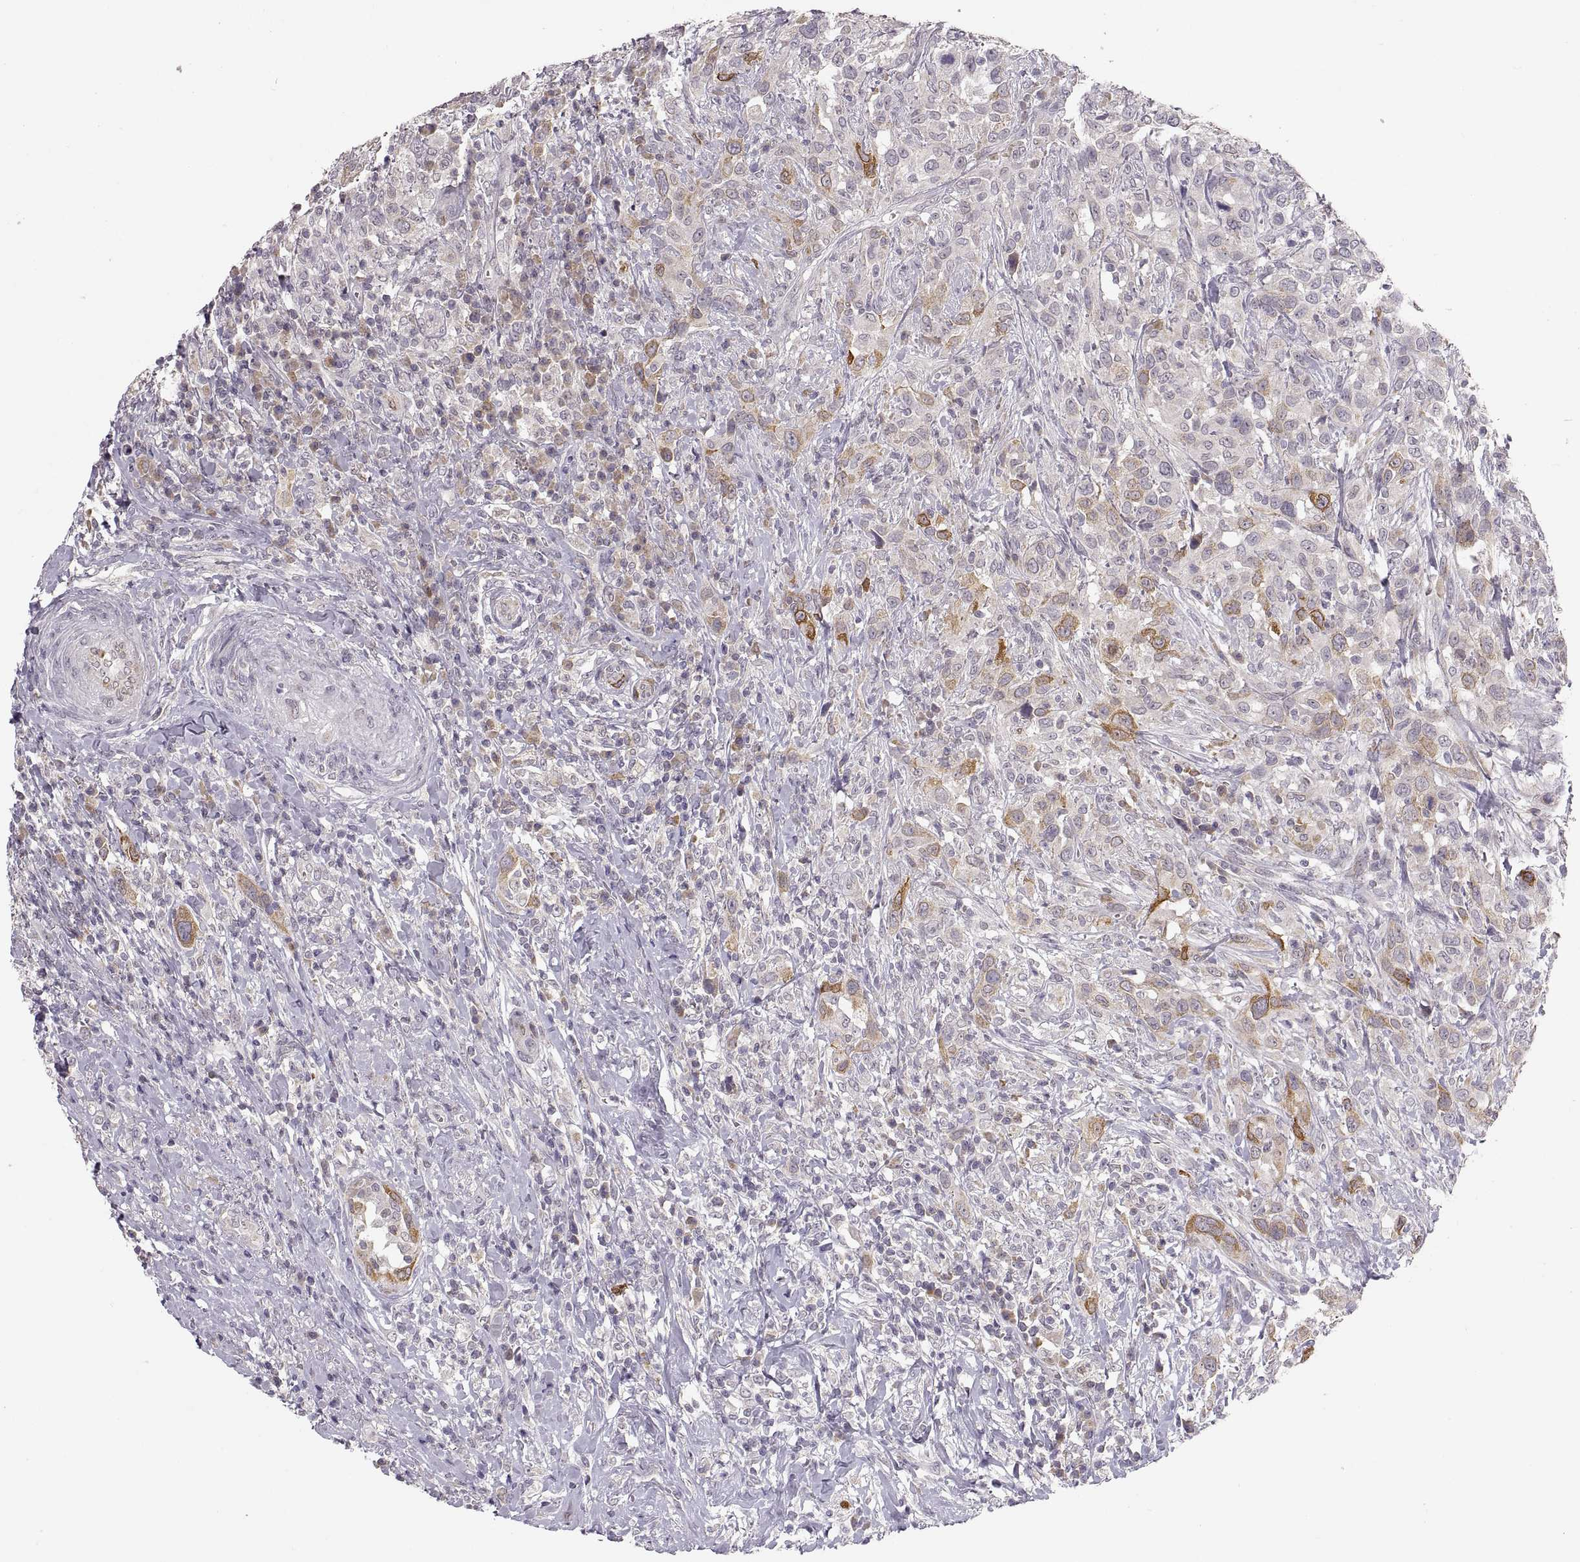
{"staining": {"intensity": "strong", "quantity": "<25%", "location": "cytoplasmic/membranous"}, "tissue": "urothelial cancer", "cell_type": "Tumor cells", "image_type": "cancer", "snomed": [{"axis": "morphology", "description": "Urothelial carcinoma, NOS"}, {"axis": "morphology", "description": "Urothelial carcinoma, High grade"}, {"axis": "topography", "description": "Urinary bladder"}], "caption": "About <25% of tumor cells in human urothelial cancer reveal strong cytoplasmic/membranous protein expression as visualized by brown immunohistochemical staining.", "gene": "HMGCR", "patient": {"sex": "female", "age": 64}}